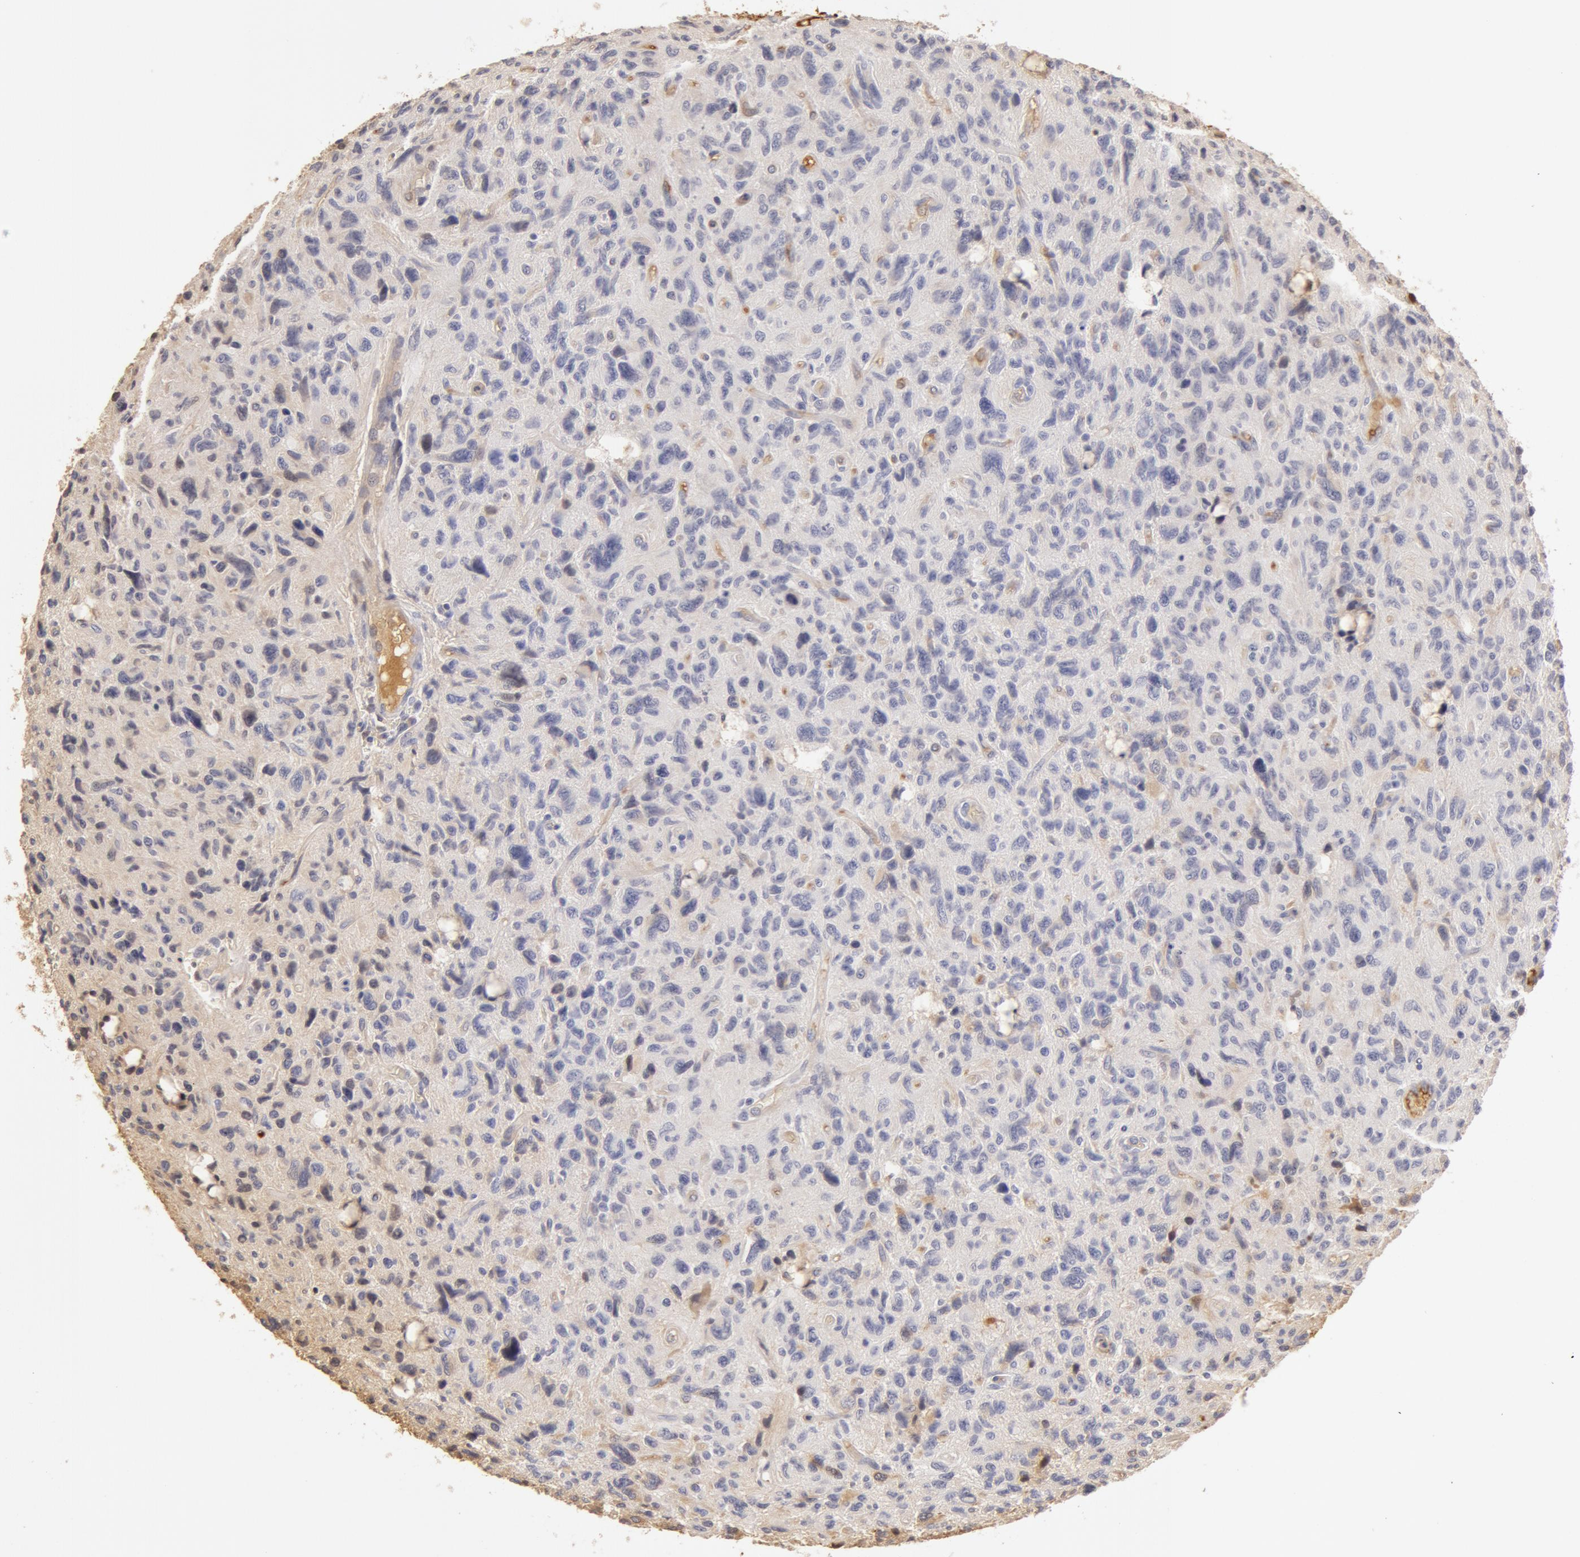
{"staining": {"intensity": "negative", "quantity": "none", "location": "none"}, "tissue": "glioma", "cell_type": "Tumor cells", "image_type": "cancer", "snomed": [{"axis": "morphology", "description": "Glioma, malignant, High grade"}, {"axis": "topography", "description": "Brain"}], "caption": "Photomicrograph shows no significant protein staining in tumor cells of glioma.", "gene": "TF", "patient": {"sex": "female", "age": 60}}